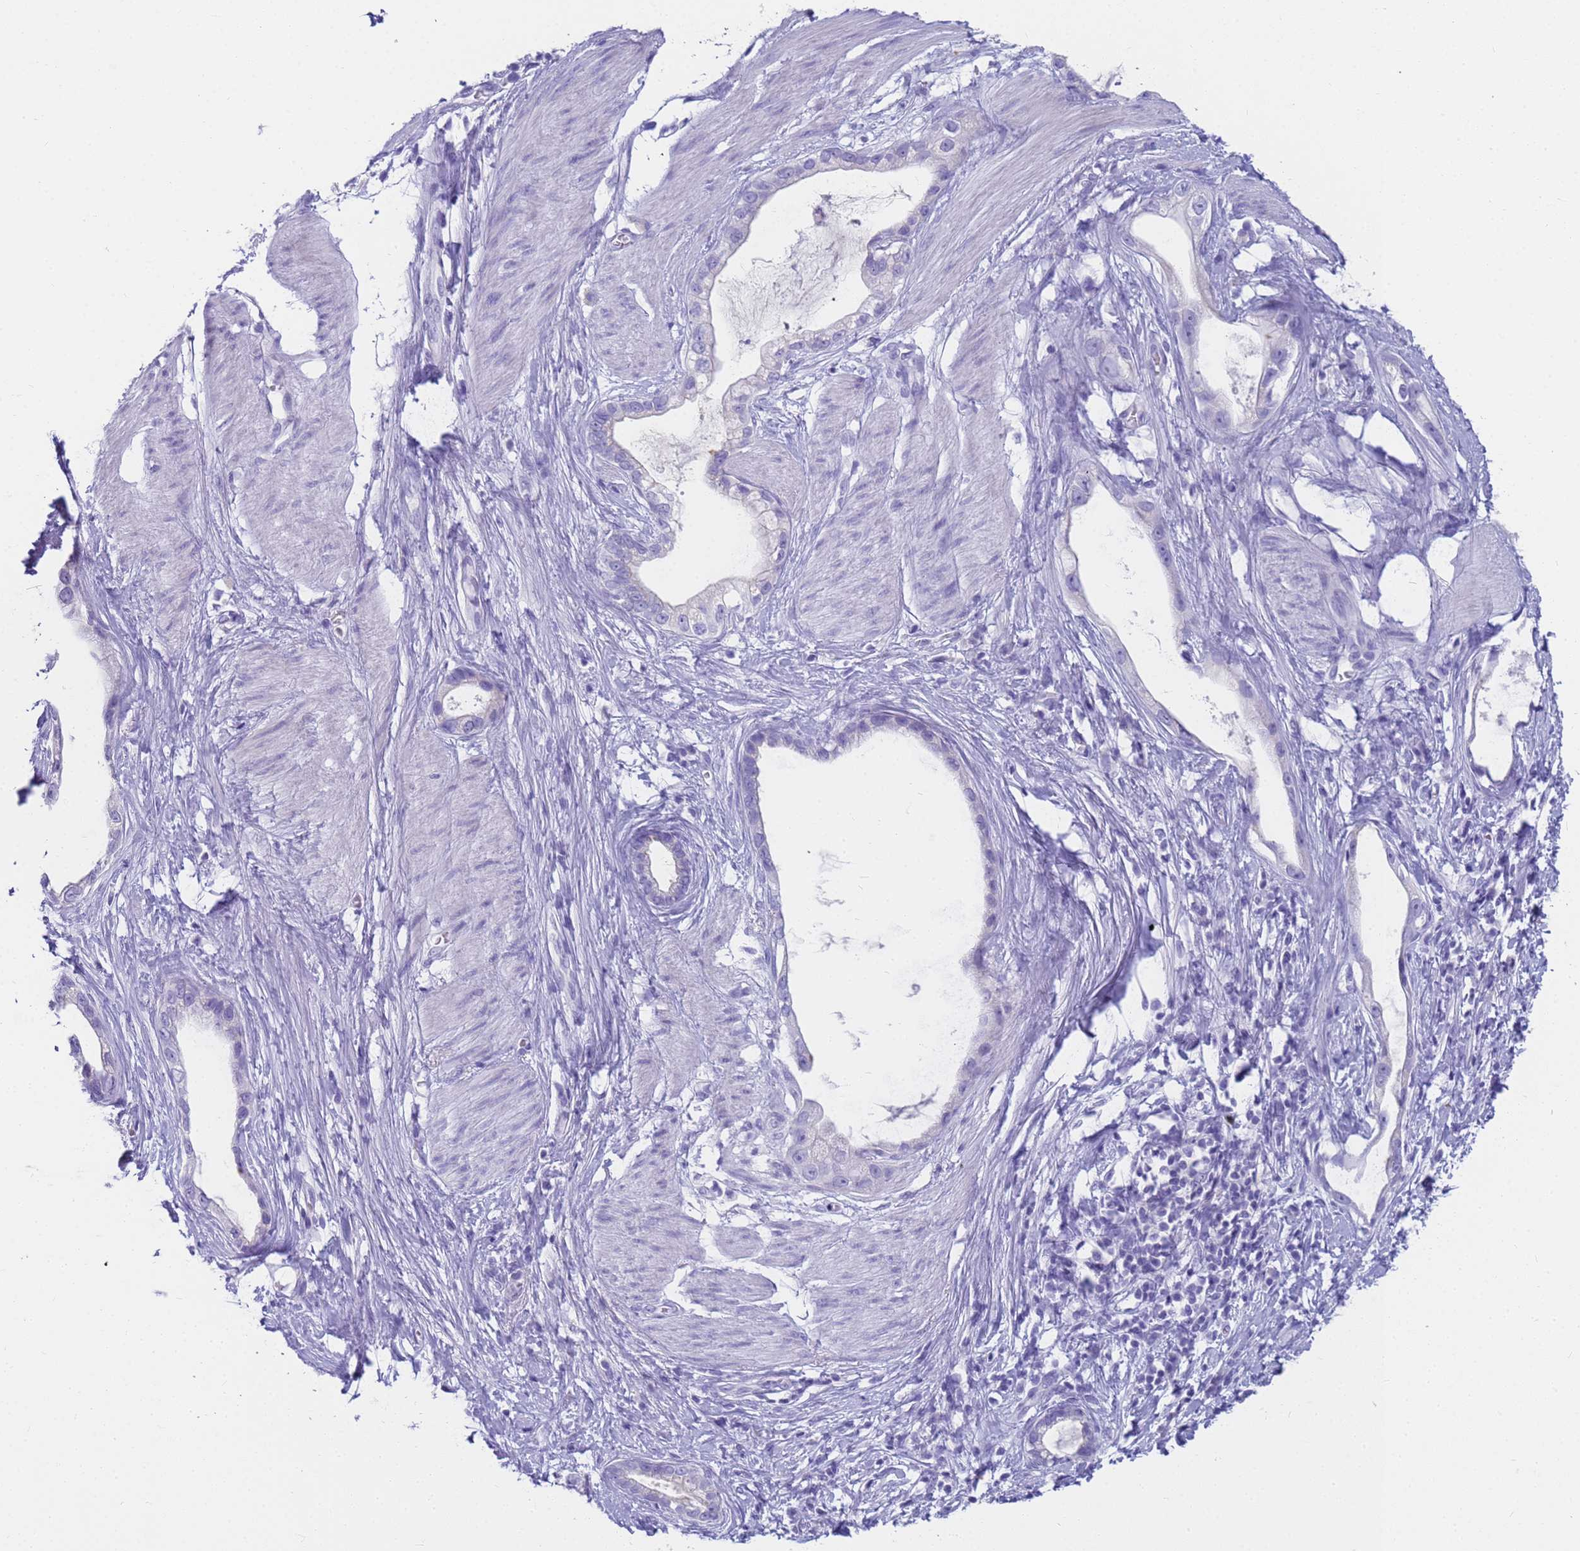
{"staining": {"intensity": "negative", "quantity": "none", "location": "none"}, "tissue": "stomach cancer", "cell_type": "Tumor cells", "image_type": "cancer", "snomed": [{"axis": "morphology", "description": "Adenocarcinoma, NOS"}, {"axis": "topography", "description": "Stomach"}], "caption": "Human stomach cancer stained for a protein using immunohistochemistry displays no expression in tumor cells.", "gene": "RNASE2", "patient": {"sex": "male", "age": 55}}